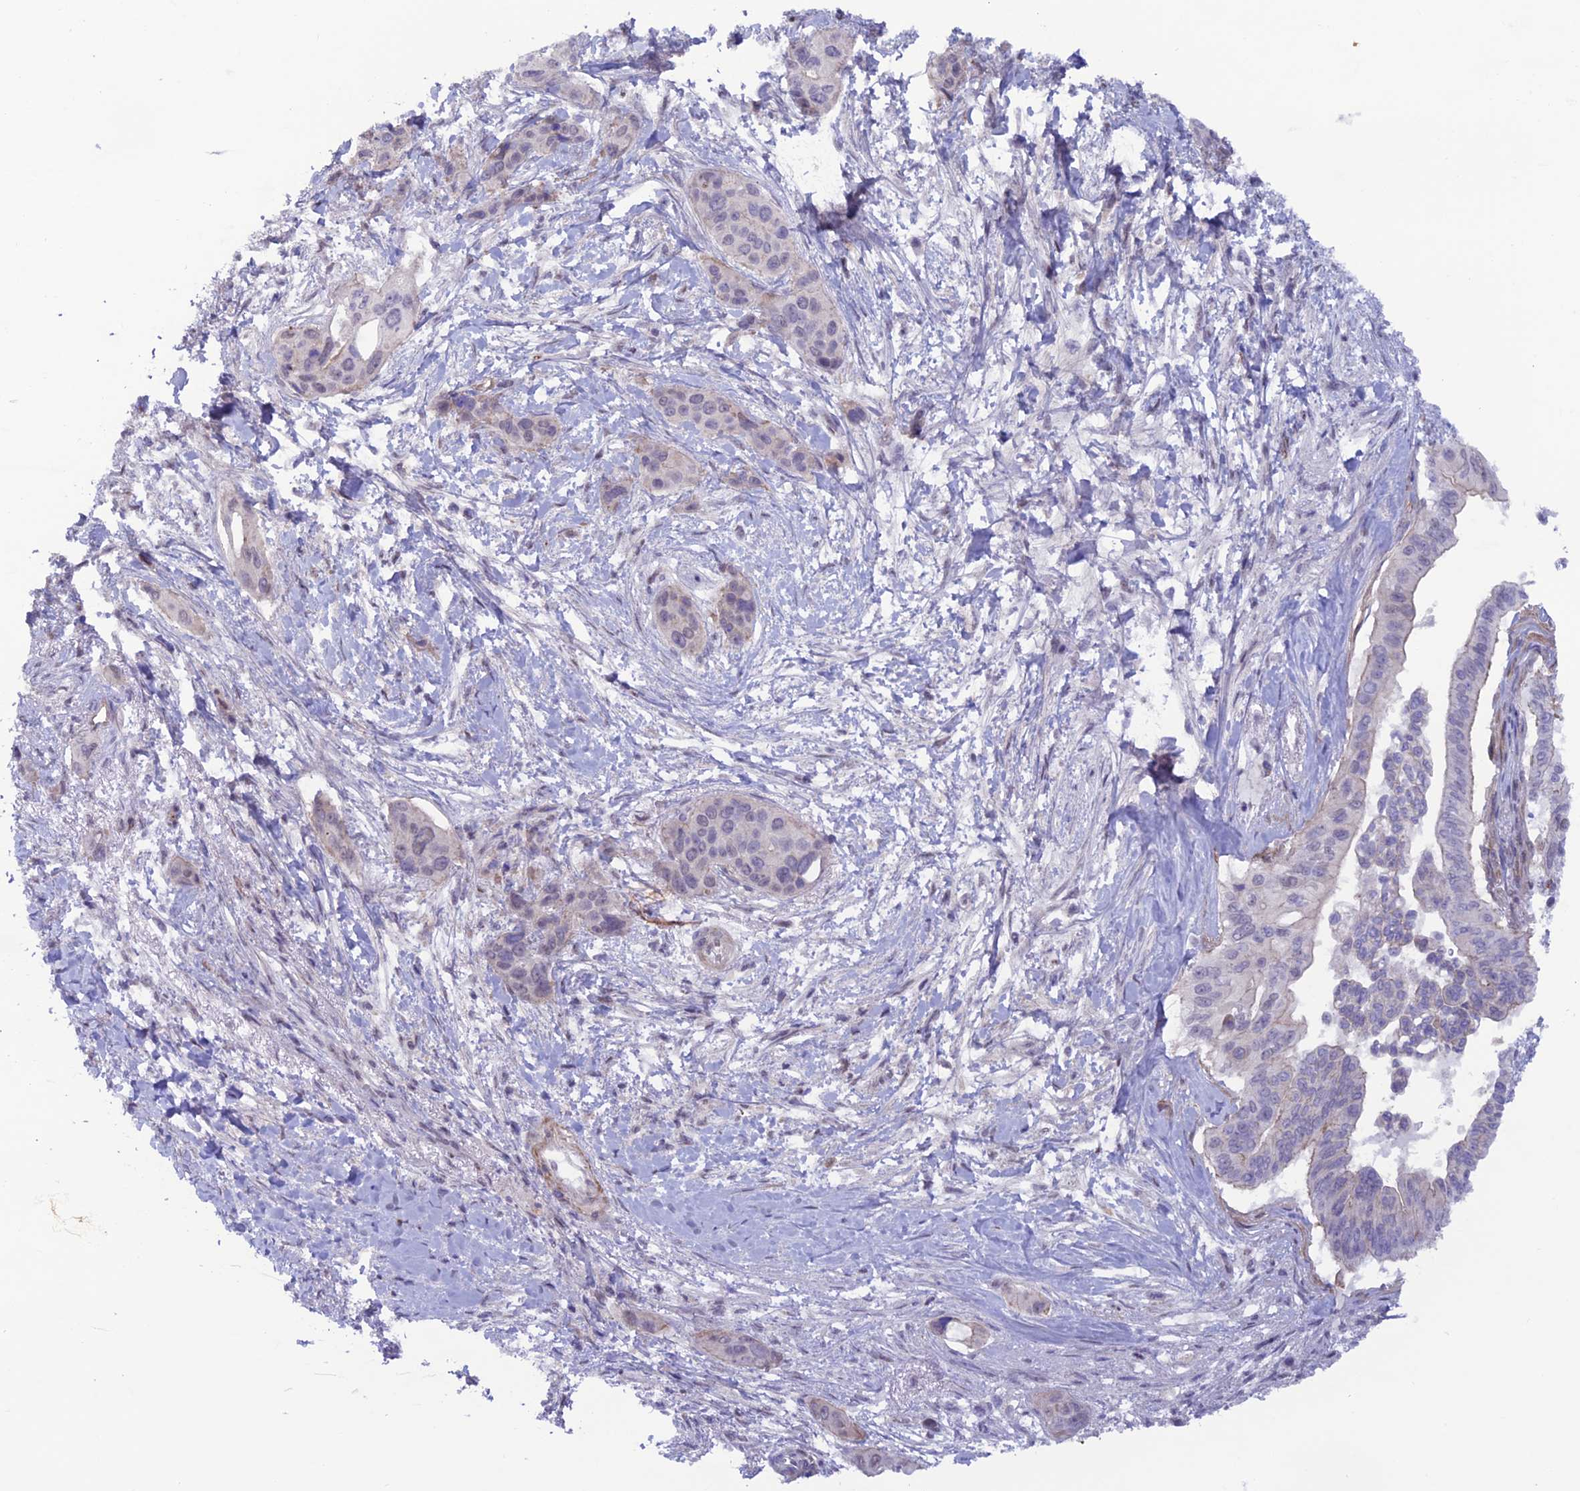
{"staining": {"intensity": "negative", "quantity": "none", "location": "none"}, "tissue": "pancreatic cancer", "cell_type": "Tumor cells", "image_type": "cancer", "snomed": [{"axis": "morphology", "description": "Adenocarcinoma, NOS"}, {"axis": "topography", "description": "Pancreas"}], "caption": "Tumor cells are negative for protein expression in human pancreatic cancer.", "gene": "COL6A6", "patient": {"sex": "male", "age": 72}}